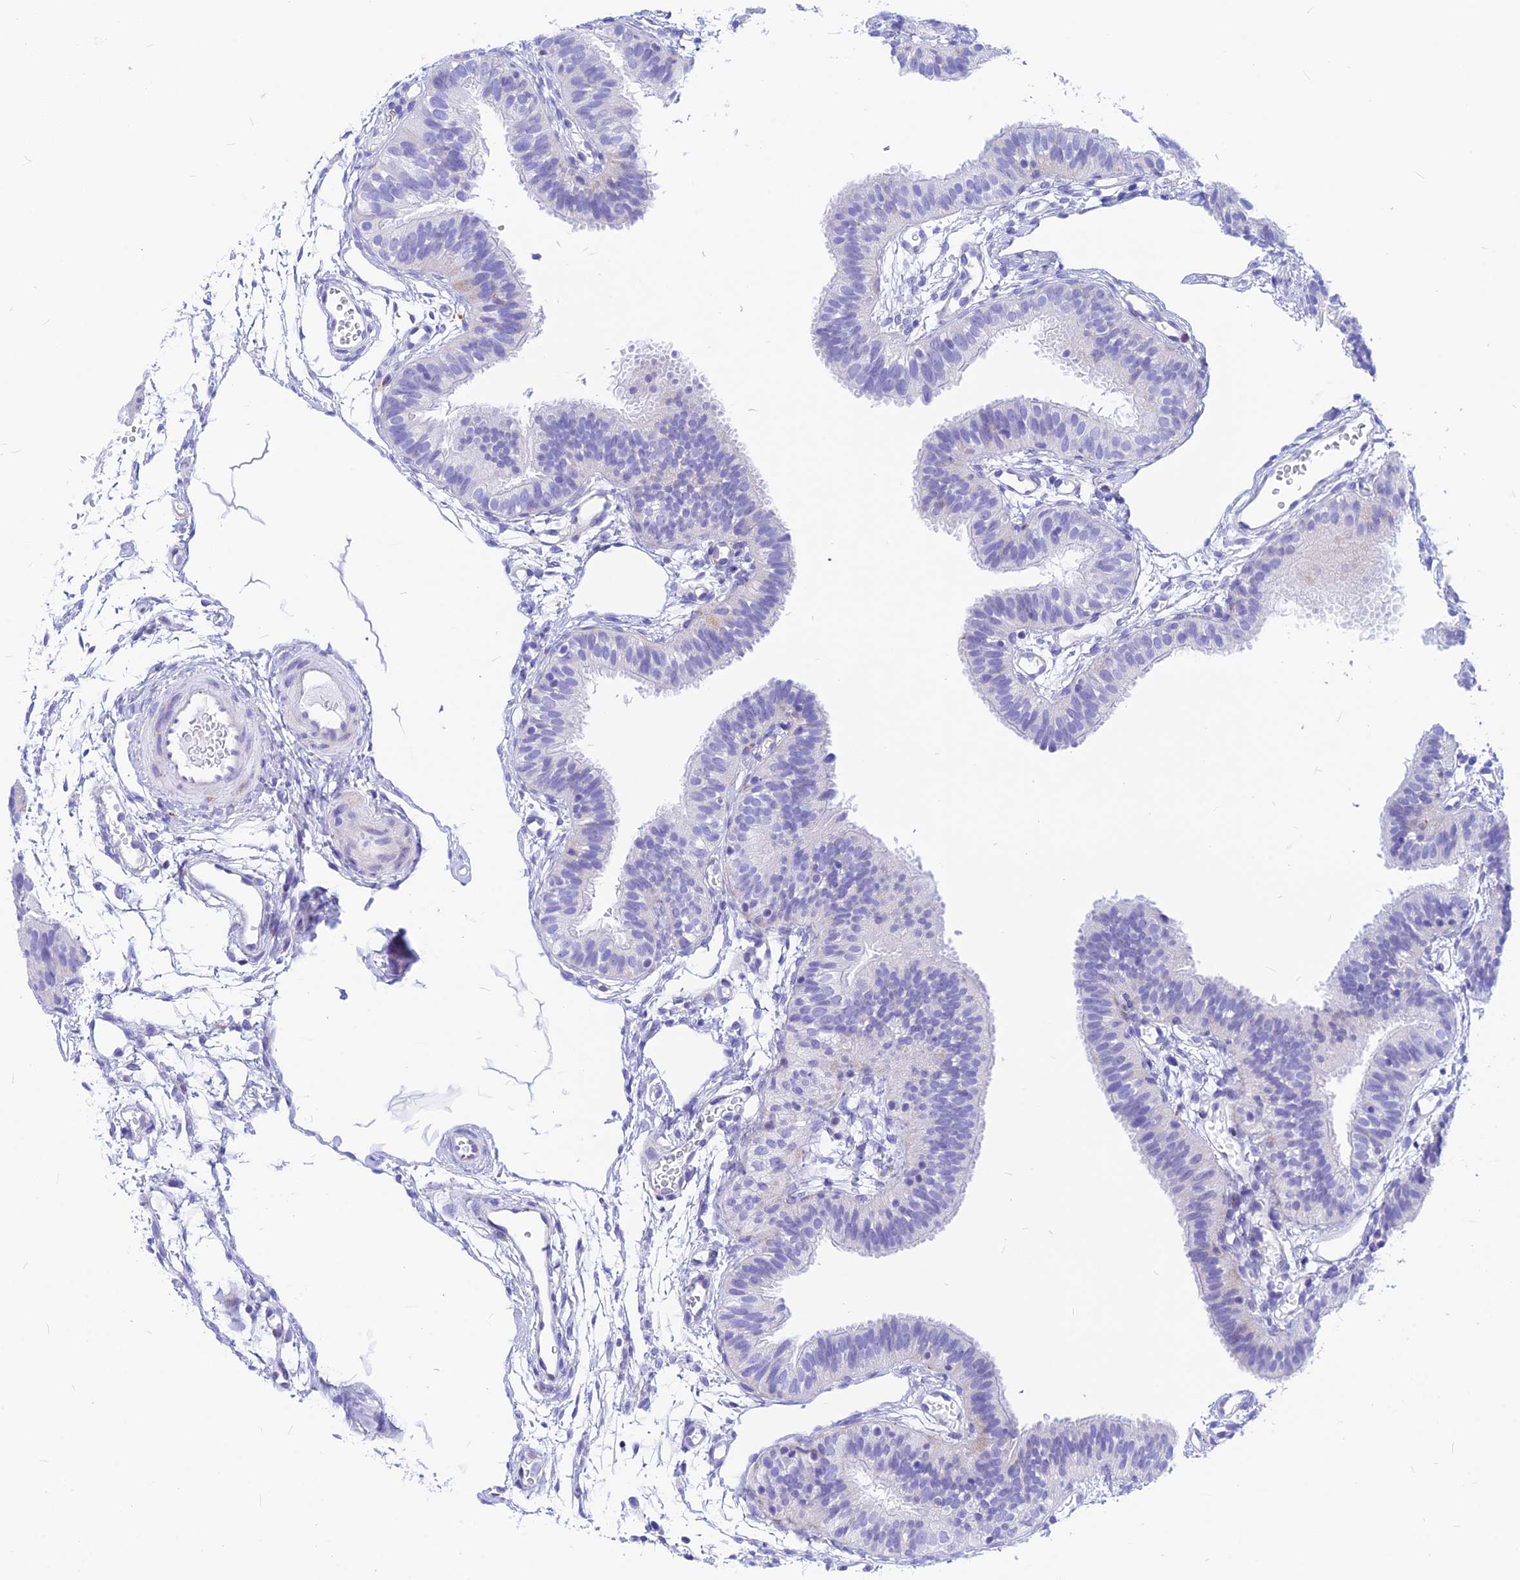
{"staining": {"intensity": "negative", "quantity": "none", "location": "none"}, "tissue": "fallopian tube", "cell_type": "Glandular cells", "image_type": "normal", "snomed": [{"axis": "morphology", "description": "Normal tissue, NOS"}, {"axis": "topography", "description": "Fallopian tube"}], "caption": "IHC of benign human fallopian tube shows no expression in glandular cells.", "gene": "CNOT6", "patient": {"sex": "female", "age": 35}}